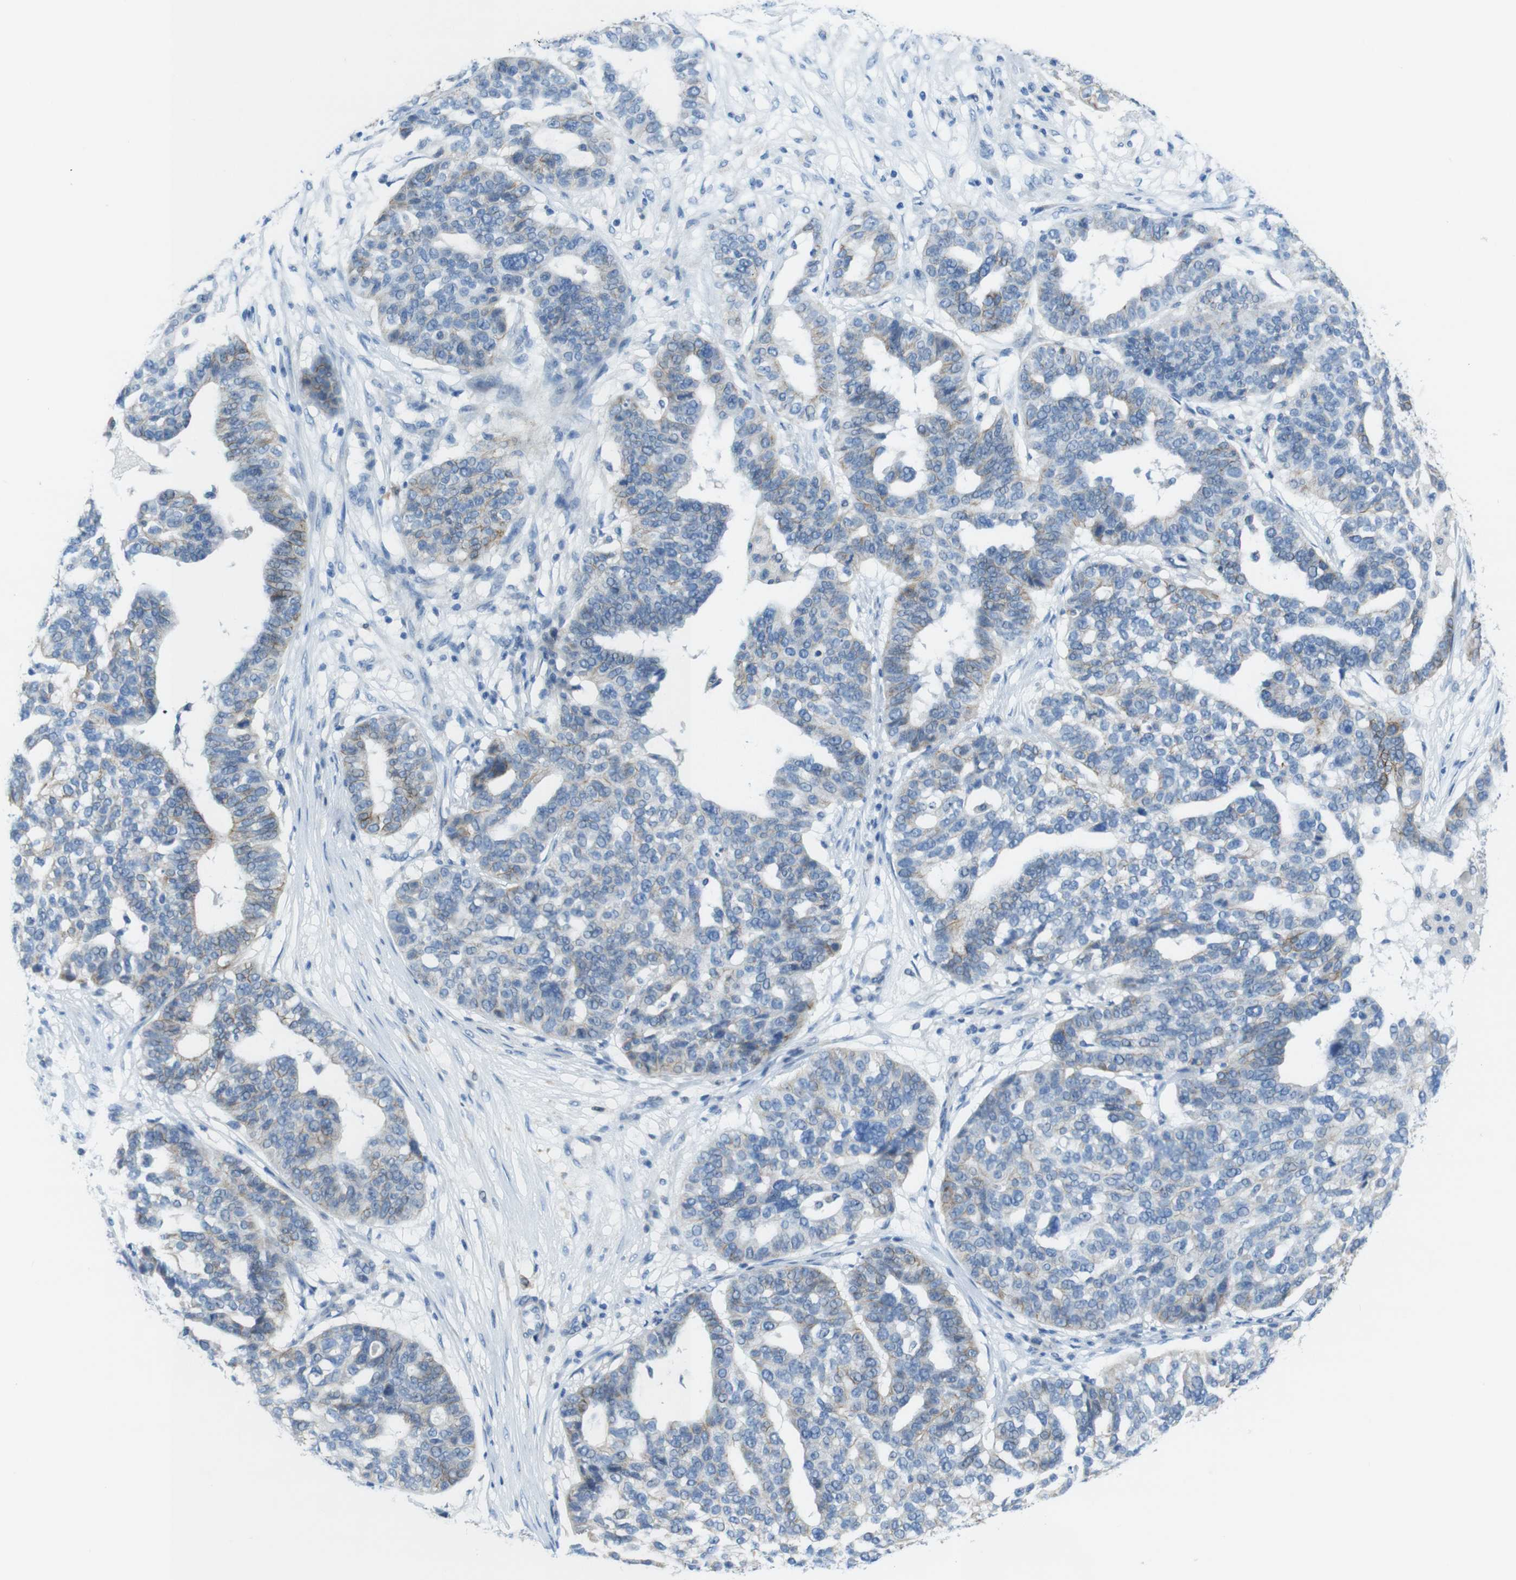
{"staining": {"intensity": "moderate", "quantity": "<25%", "location": "cytoplasmic/membranous"}, "tissue": "ovarian cancer", "cell_type": "Tumor cells", "image_type": "cancer", "snomed": [{"axis": "morphology", "description": "Cystadenocarcinoma, serous, NOS"}, {"axis": "topography", "description": "Ovary"}], "caption": "A micrograph showing moderate cytoplasmic/membranous staining in about <25% of tumor cells in ovarian cancer (serous cystadenocarcinoma), as visualized by brown immunohistochemical staining.", "gene": "CLMN", "patient": {"sex": "female", "age": 59}}